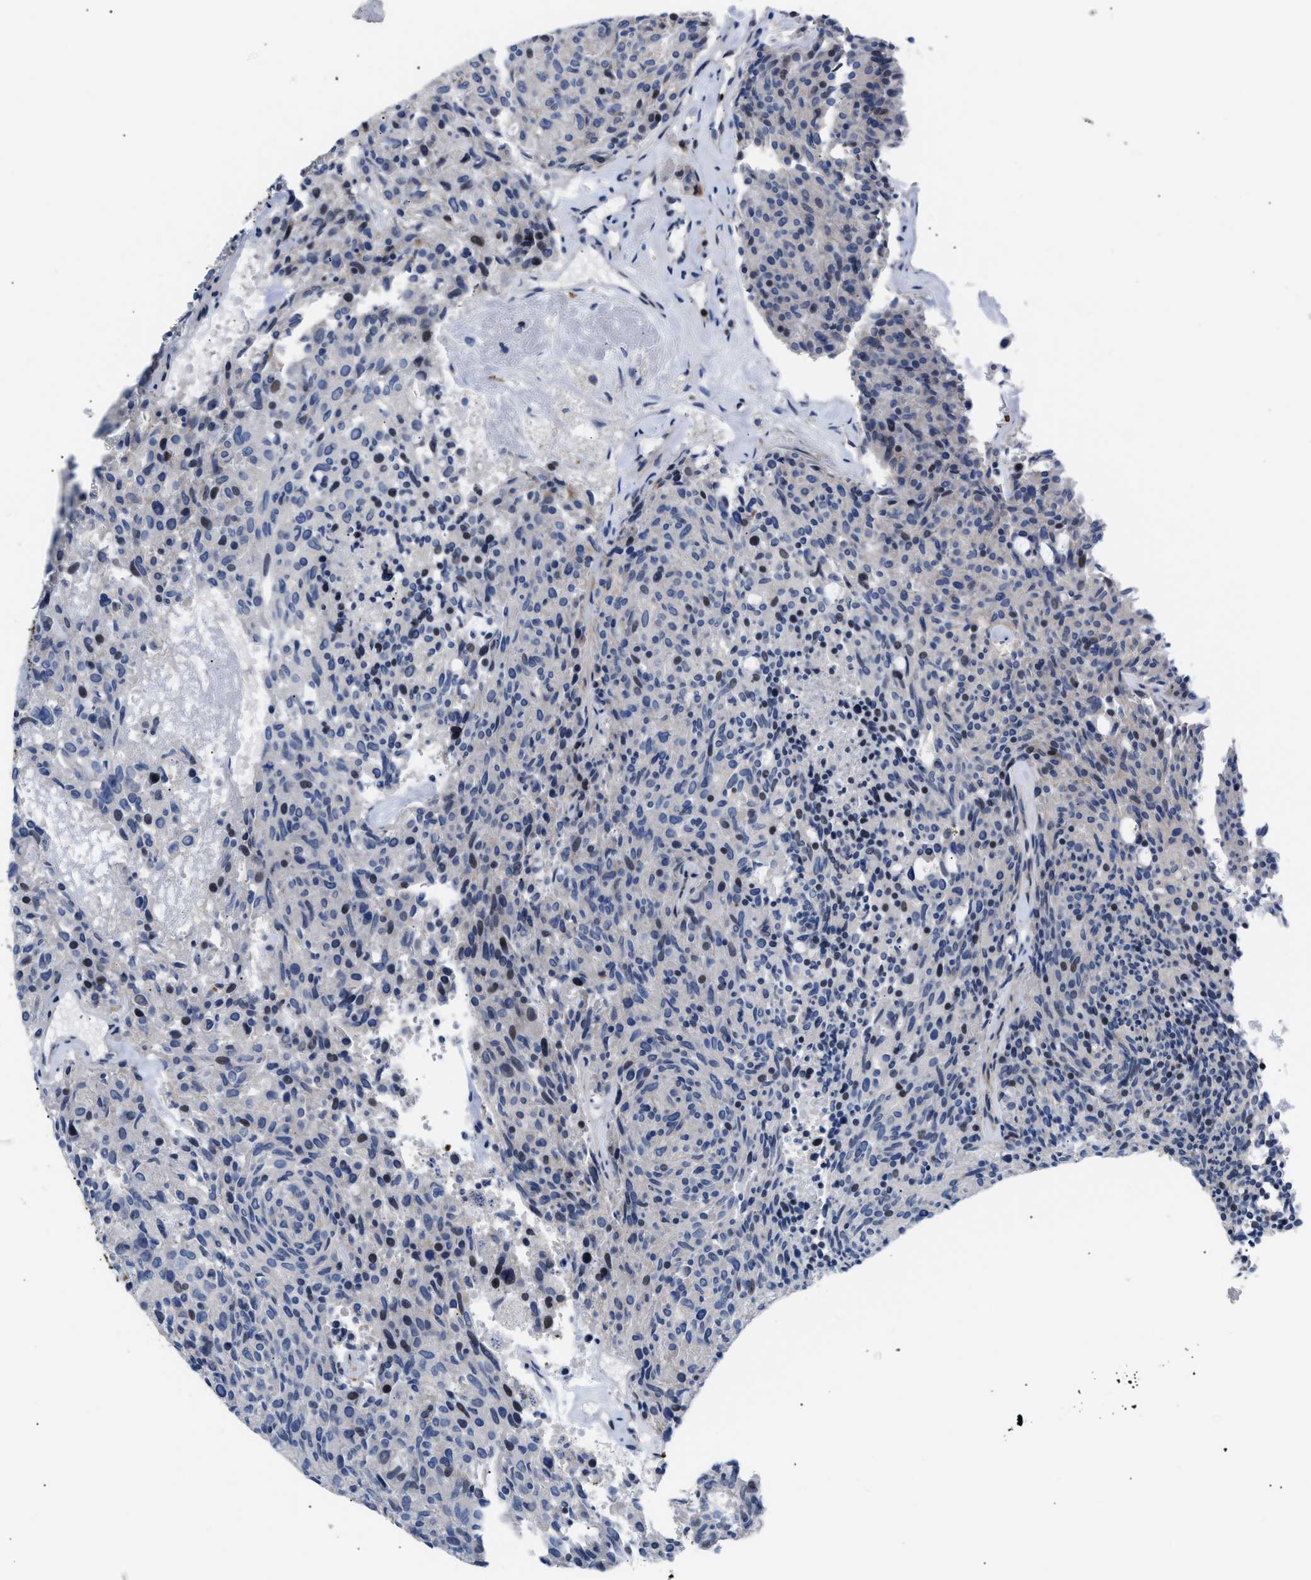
{"staining": {"intensity": "weak", "quantity": "<25%", "location": "nuclear"}, "tissue": "carcinoid", "cell_type": "Tumor cells", "image_type": "cancer", "snomed": [{"axis": "morphology", "description": "Carcinoid, malignant, NOS"}, {"axis": "topography", "description": "Pancreas"}], "caption": "An immunohistochemistry (IHC) photomicrograph of malignant carcinoid is shown. There is no staining in tumor cells of malignant carcinoid.", "gene": "ATP9A", "patient": {"sex": "female", "age": 54}}